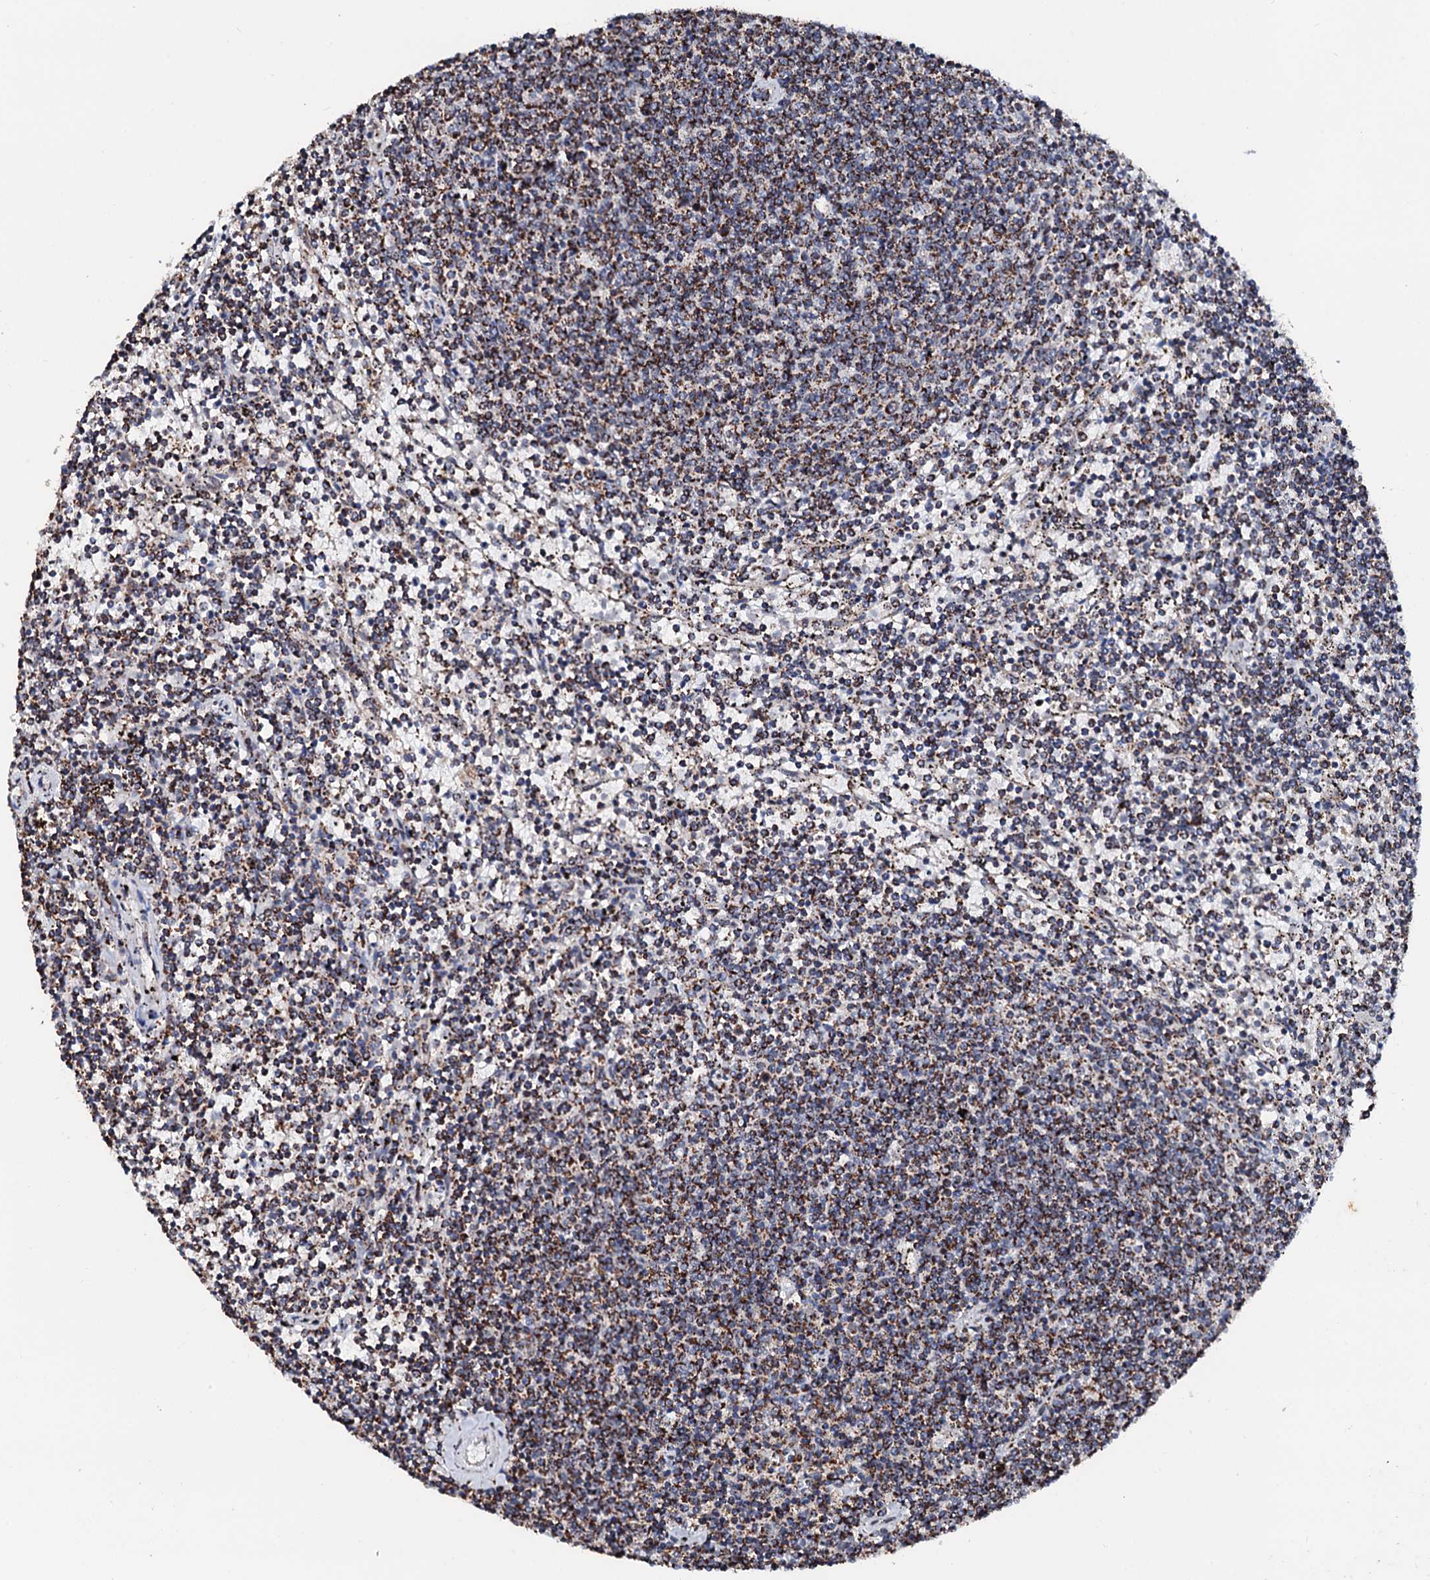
{"staining": {"intensity": "moderate", "quantity": ">75%", "location": "cytoplasmic/membranous"}, "tissue": "lymphoma", "cell_type": "Tumor cells", "image_type": "cancer", "snomed": [{"axis": "morphology", "description": "Malignant lymphoma, non-Hodgkin's type, Low grade"}, {"axis": "topography", "description": "Spleen"}], "caption": "The image demonstrates a brown stain indicating the presence of a protein in the cytoplasmic/membranous of tumor cells in lymphoma.", "gene": "SECISBP2L", "patient": {"sex": "female", "age": 50}}